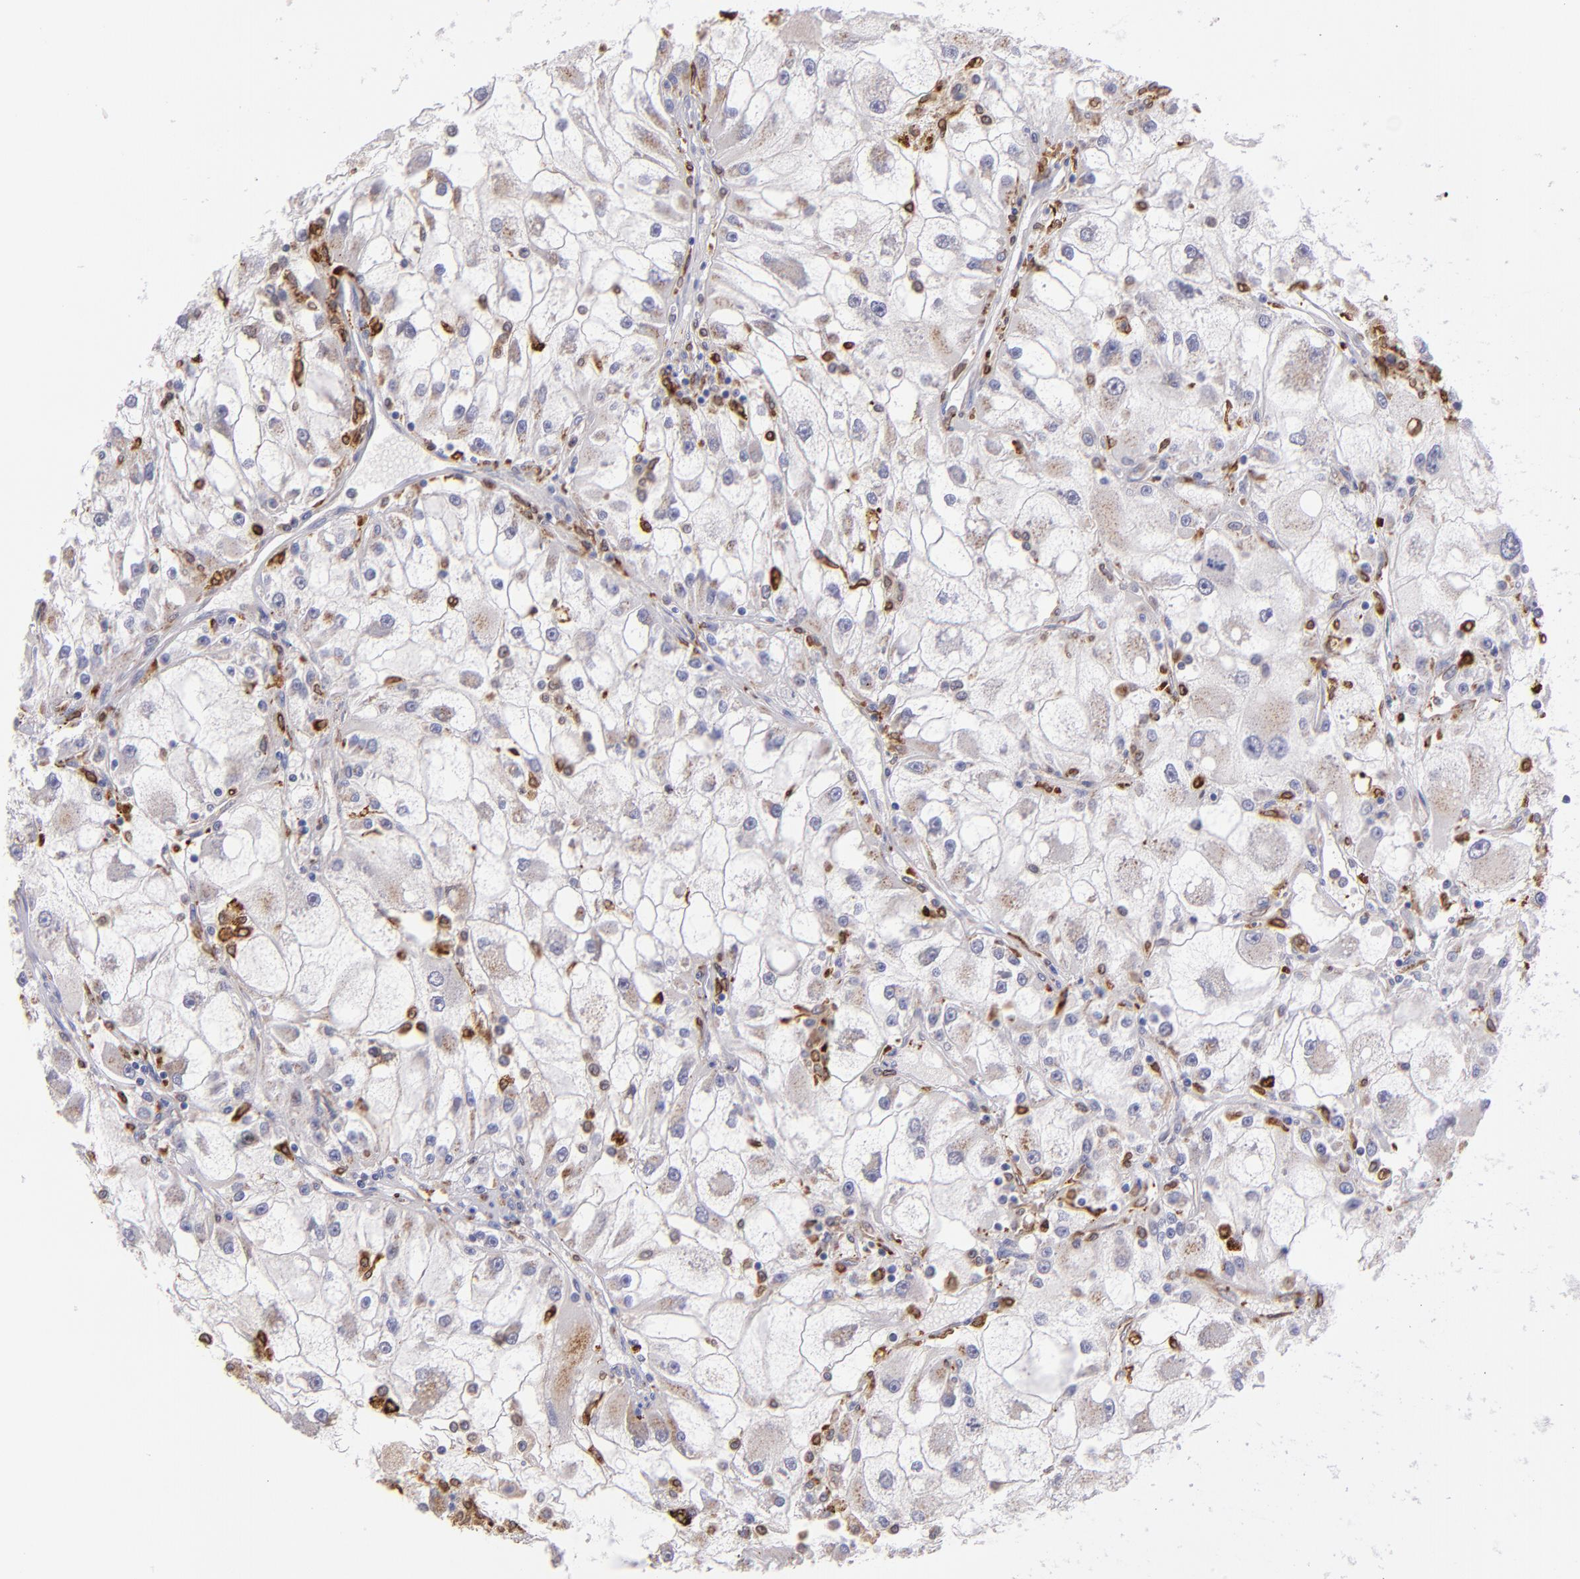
{"staining": {"intensity": "negative", "quantity": "none", "location": "none"}, "tissue": "renal cancer", "cell_type": "Tumor cells", "image_type": "cancer", "snomed": [{"axis": "morphology", "description": "Adenocarcinoma, NOS"}, {"axis": "topography", "description": "Kidney"}], "caption": "An image of human renal cancer (adenocarcinoma) is negative for staining in tumor cells. (Brightfield microscopy of DAB IHC at high magnification).", "gene": "PTGS1", "patient": {"sex": "female", "age": 73}}